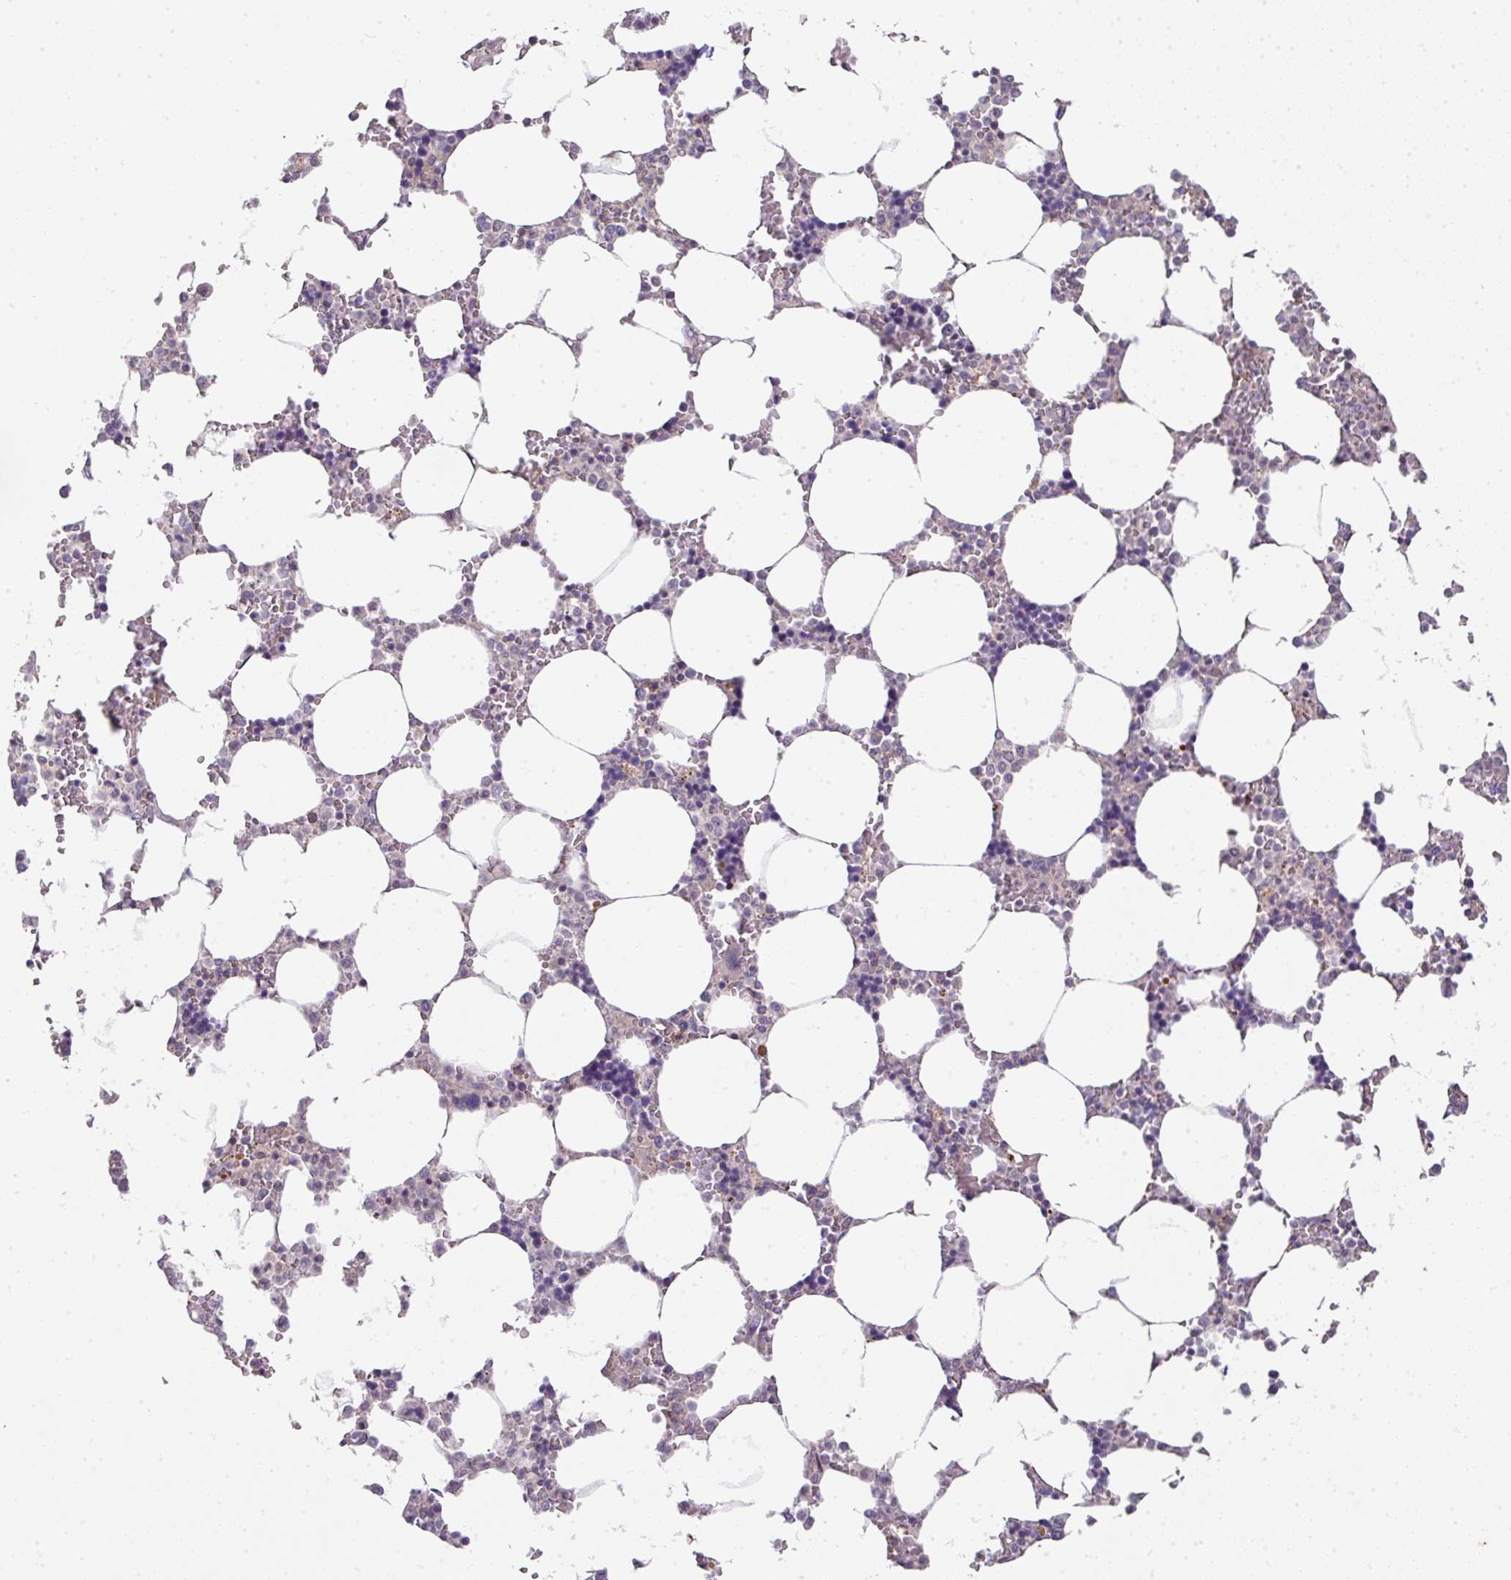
{"staining": {"intensity": "negative", "quantity": "none", "location": "none"}, "tissue": "bone marrow", "cell_type": "Hematopoietic cells", "image_type": "normal", "snomed": [{"axis": "morphology", "description": "Normal tissue, NOS"}, {"axis": "topography", "description": "Bone marrow"}], "caption": "IHC histopathology image of unremarkable bone marrow: human bone marrow stained with DAB (3,3'-diaminobenzidine) reveals no significant protein expression in hematopoietic cells. (DAB IHC with hematoxylin counter stain).", "gene": "ANKRD18A", "patient": {"sex": "male", "age": 64}}